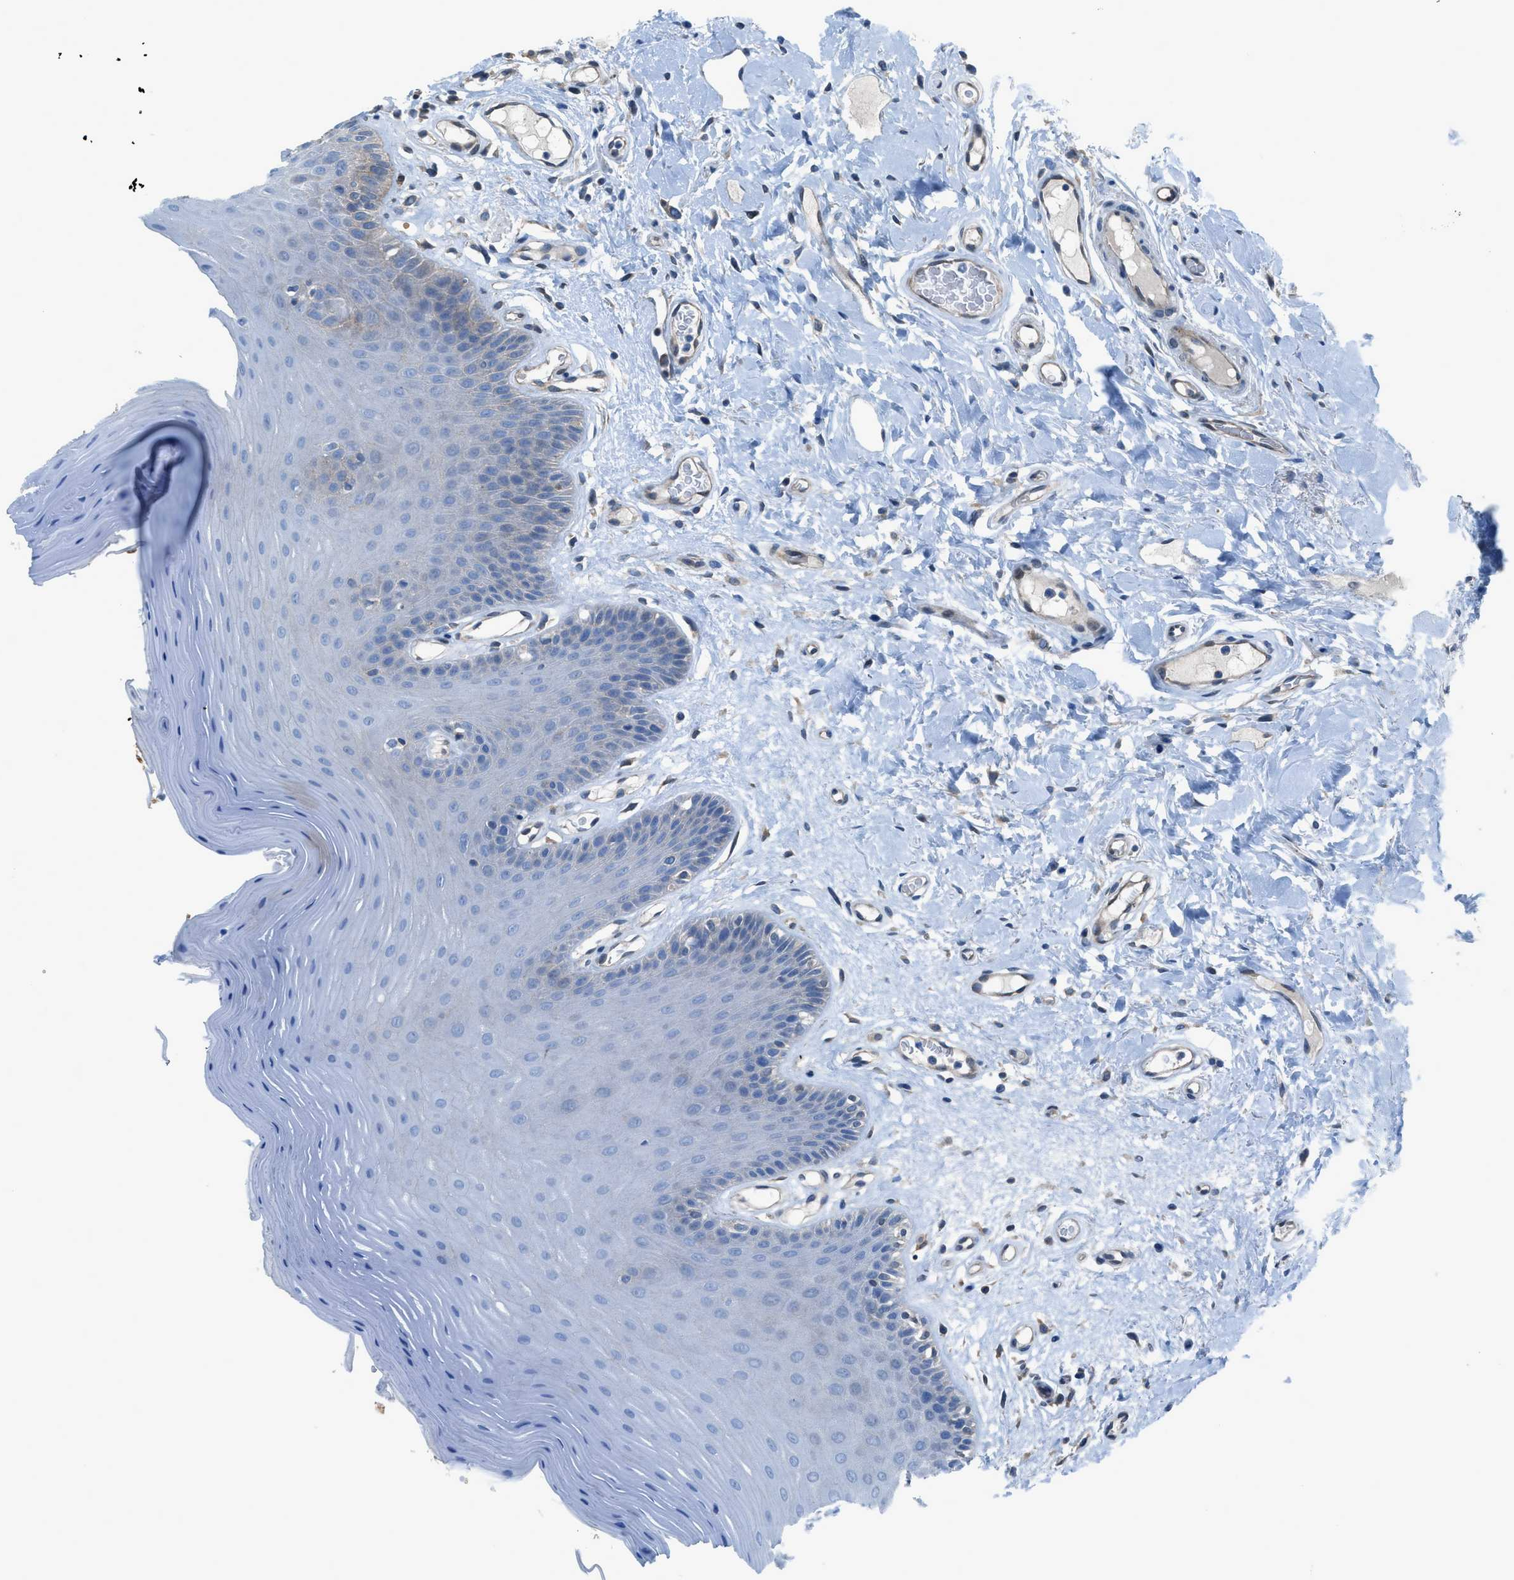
{"staining": {"intensity": "negative", "quantity": "none", "location": "none"}, "tissue": "oral mucosa", "cell_type": "Squamous epithelial cells", "image_type": "normal", "snomed": [{"axis": "morphology", "description": "Normal tissue, NOS"}, {"axis": "morphology", "description": "Squamous cell carcinoma, NOS"}, {"axis": "topography", "description": "Skeletal muscle"}, {"axis": "topography", "description": "Adipose tissue"}, {"axis": "topography", "description": "Vascular tissue"}, {"axis": "topography", "description": "Oral tissue"}, {"axis": "topography", "description": "Peripheral nerve tissue"}, {"axis": "topography", "description": "Head-Neck"}], "caption": "Immunohistochemistry (IHC) histopathology image of benign human oral mucosa stained for a protein (brown), which shows no positivity in squamous epithelial cells. (Immunohistochemistry (IHC), brightfield microscopy, high magnification).", "gene": "PRKN", "patient": {"sex": "male", "age": 71}}